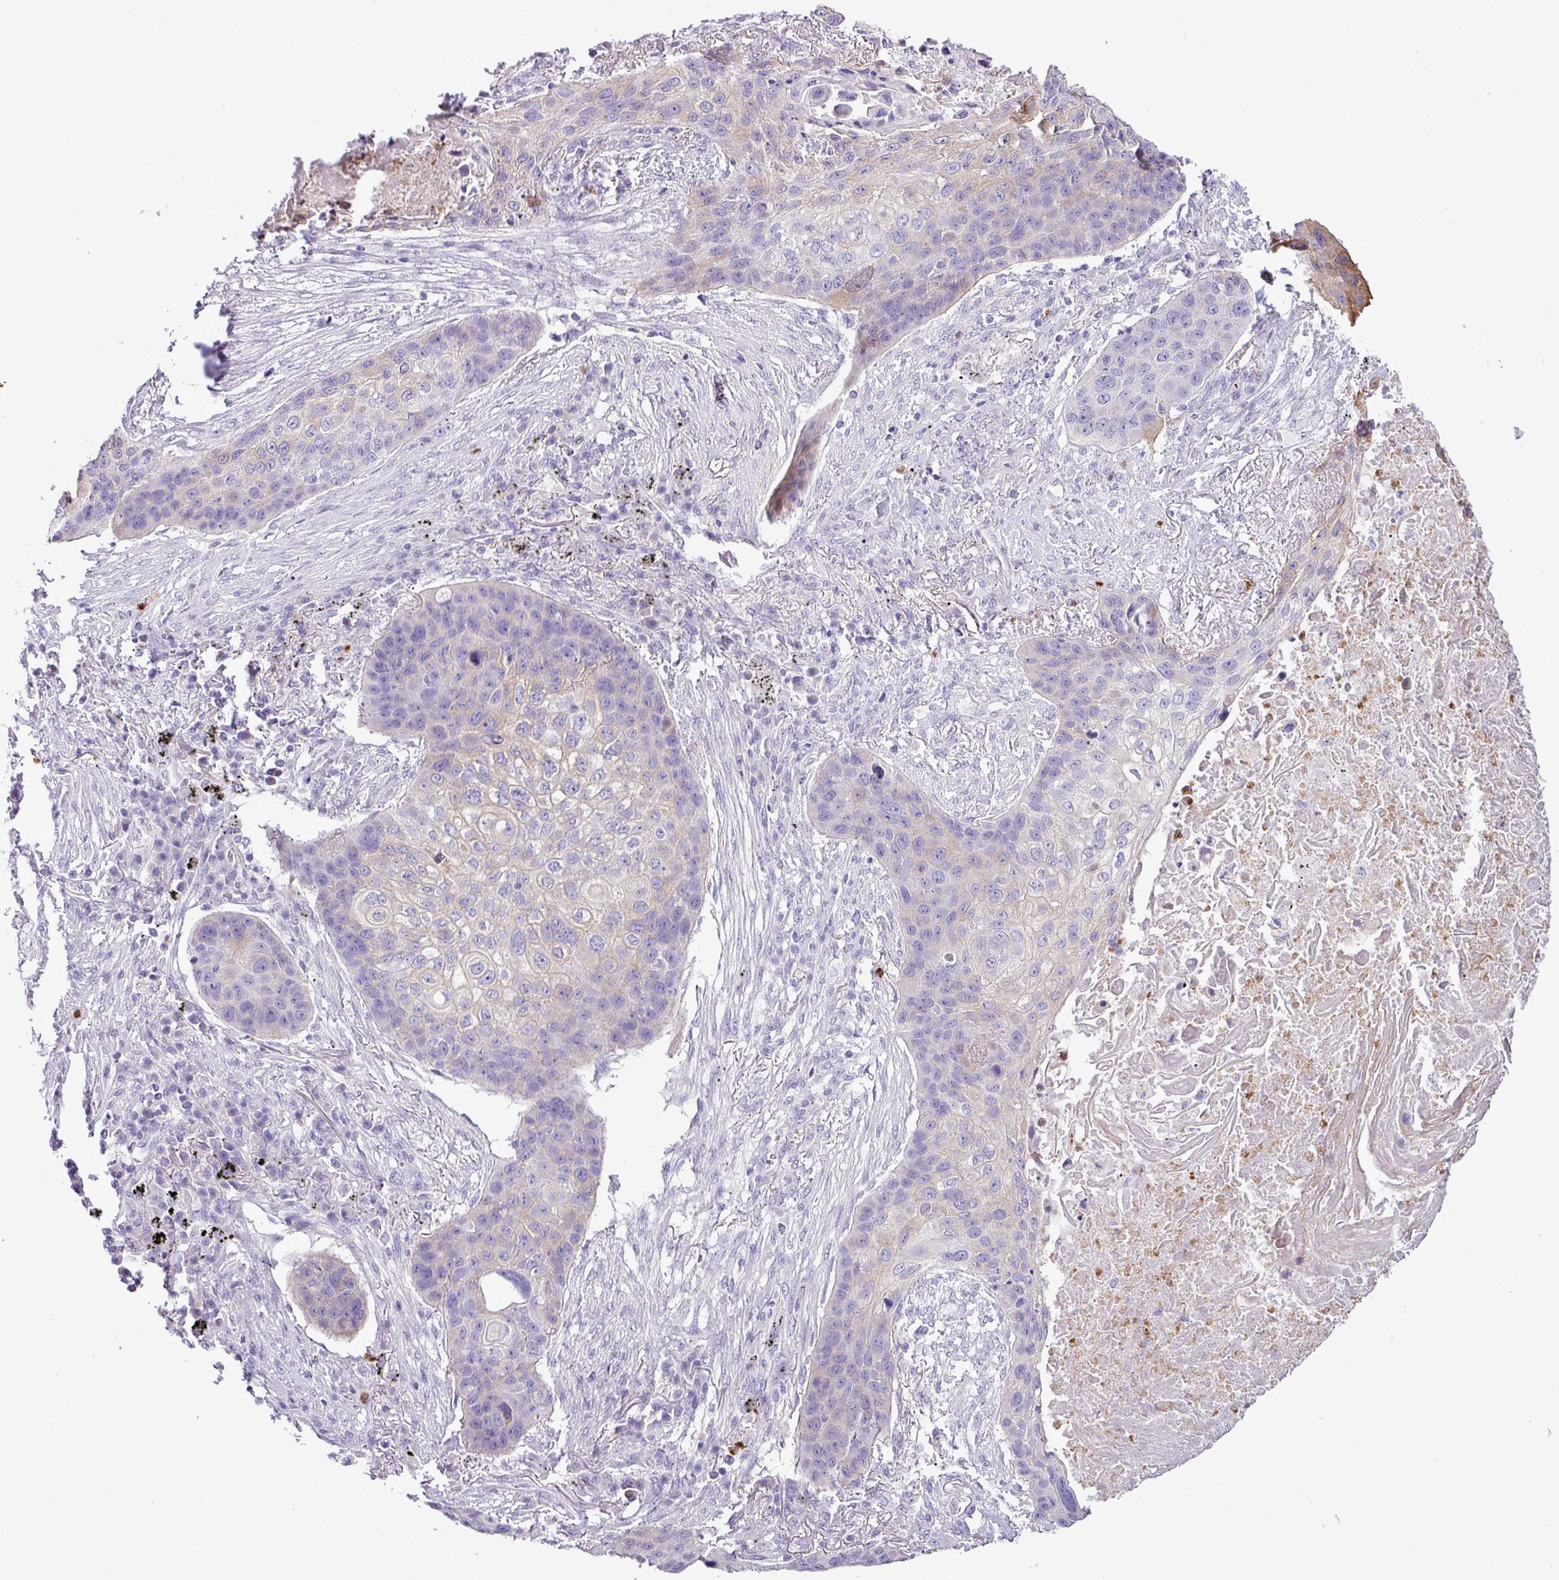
{"staining": {"intensity": "moderate", "quantity": "<25%", "location": "cytoplasmic/membranous"}, "tissue": "lung cancer", "cell_type": "Tumor cells", "image_type": "cancer", "snomed": [{"axis": "morphology", "description": "Squamous cell carcinoma, NOS"}, {"axis": "topography", "description": "Lung"}], "caption": "Immunohistochemistry (IHC) image of human lung squamous cell carcinoma stained for a protein (brown), which demonstrates low levels of moderate cytoplasmic/membranous expression in about <25% of tumor cells.", "gene": "ZSCAN5A", "patient": {"sex": "female", "age": 63}}